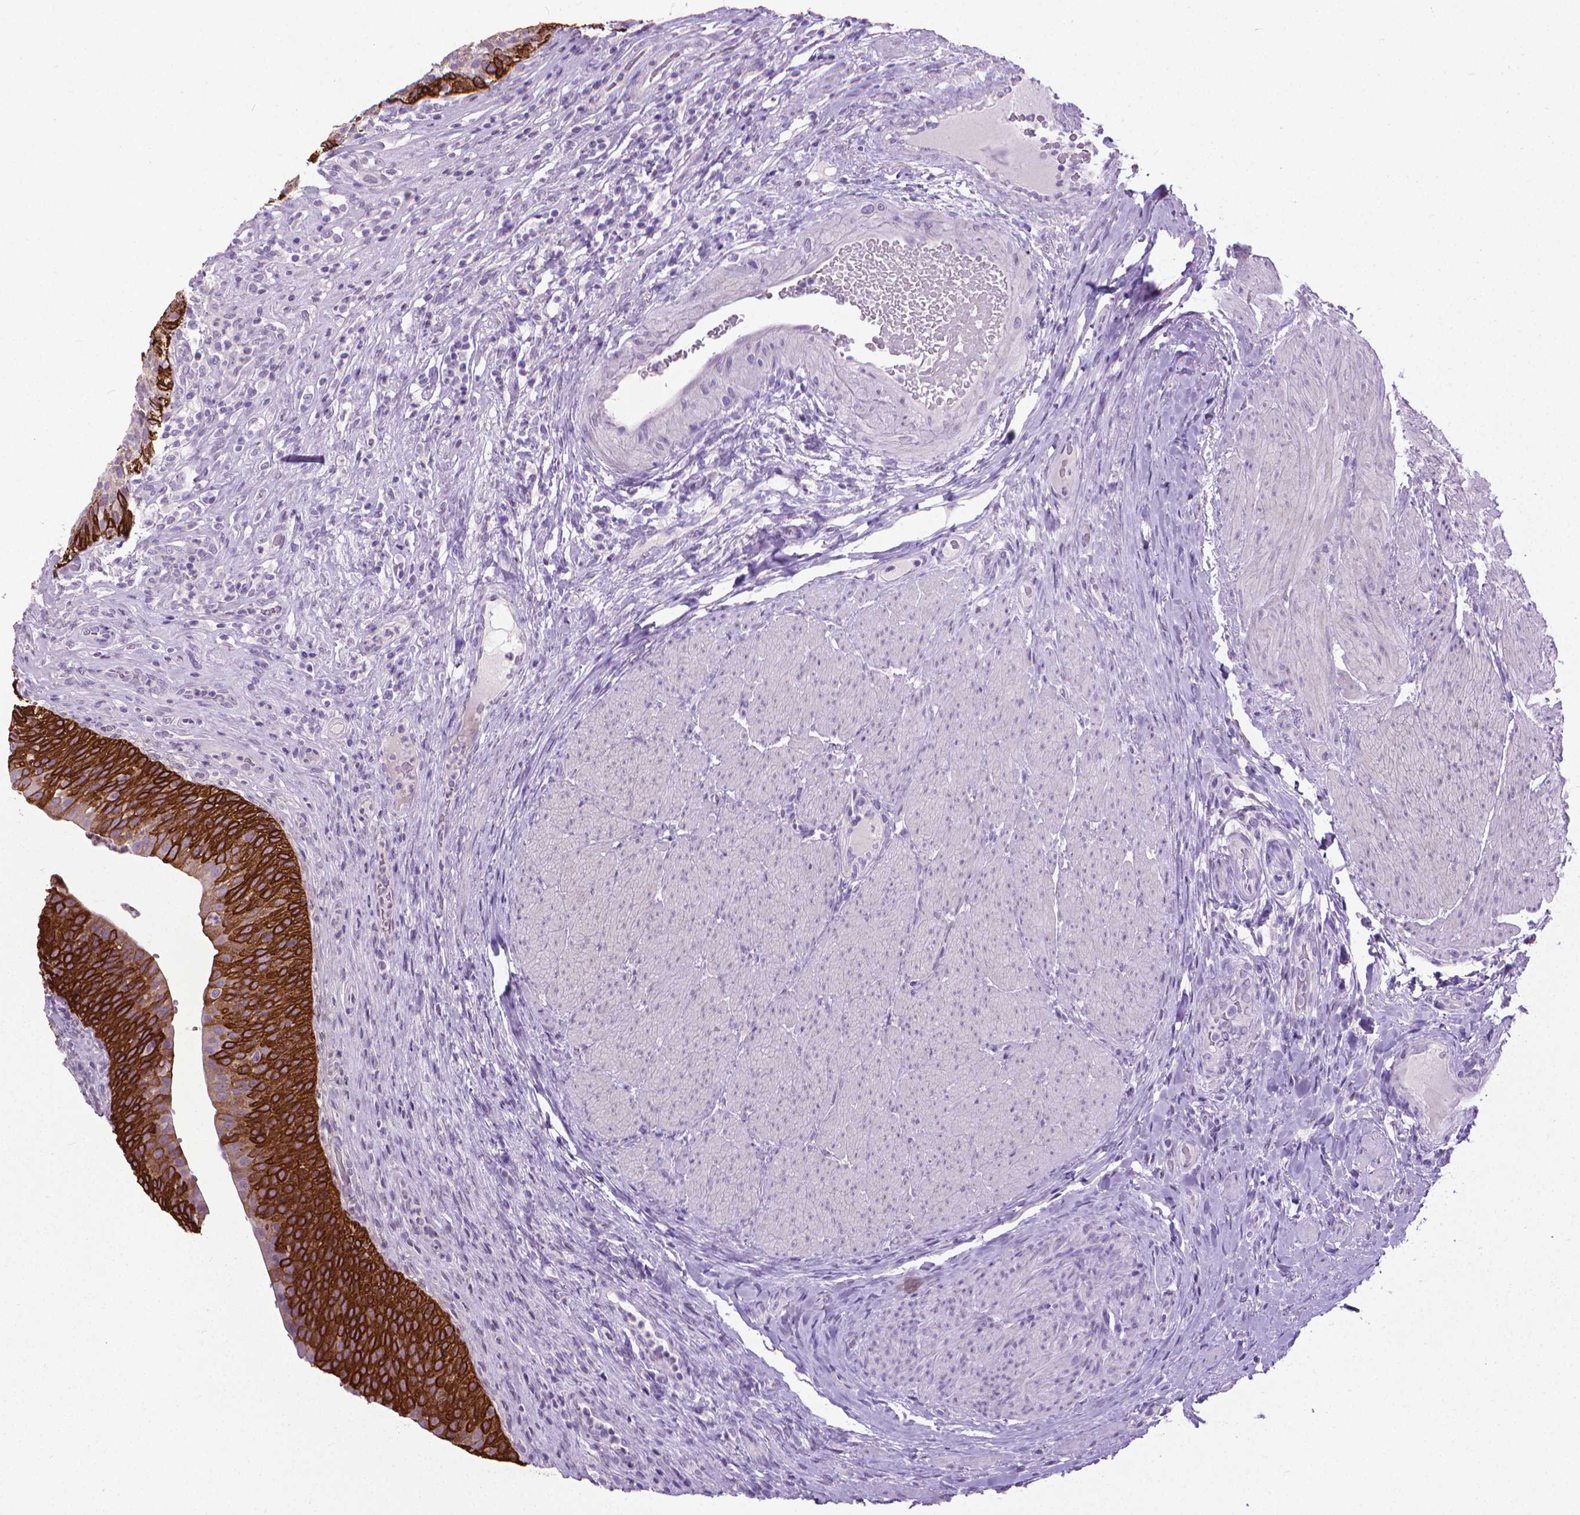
{"staining": {"intensity": "strong", "quantity": ">75%", "location": "cytoplasmic/membranous"}, "tissue": "urinary bladder", "cell_type": "Urothelial cells", "image_type": "normal", "snomed": [{"axis": "morphology", "description": "Normal tissue, NOS"}, {"axis": "topography", "description": "Urinary bladder"}, {"axis": "topography", "description": "Peripheral nerve tissue"}], "caption": "Urinary bladder stained for a protein displays strong cytoplasmic/membranous positivity in urothelial cells. The protein is shown in brown color, while the nuclei are stained blue.", "gene": "KRT5", "patient": {"sex": "male", "age": 66}}